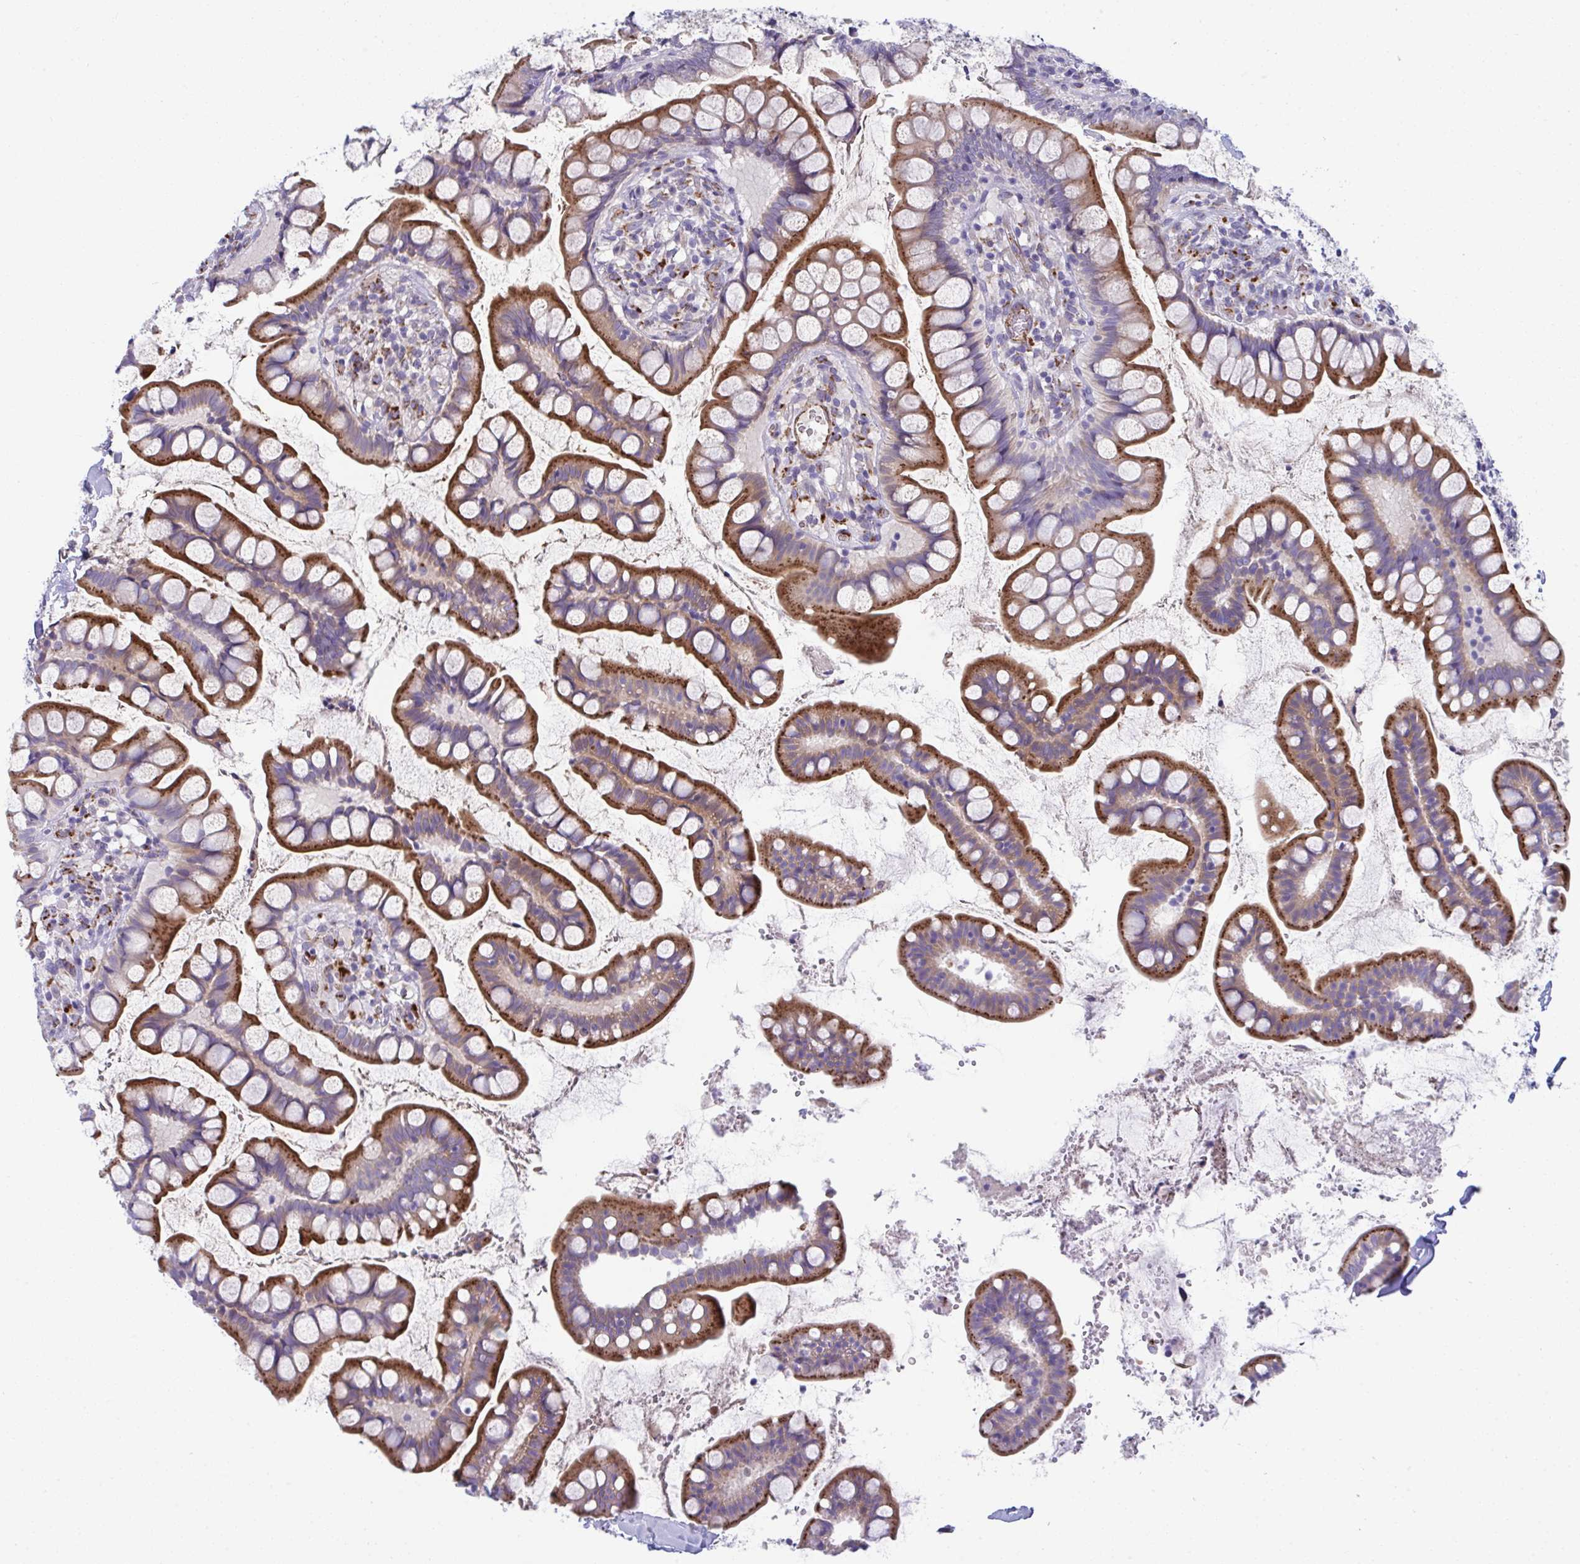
{"staining": {"intensity": "strong", "quantity": "25%-75%", "location": "cytoplasmic/membranous"}, "tissue": "small intestine", "cell_type": "Glandular cells", "image_type": "normal", "snomed": [{"axis": "morphology", "description": "Normal tissue, NOS"}, {"axis": "topography", "description": "Small intestine"}], "caption": "DAB immunohistochemical staining of normal small intestine shows strong cytoplasmic/membranous protein expression in approximately 25%-75% of glandular cells.", "gene": "TOR1AIP2", "patient": {"sex": "male", "age": 70}}